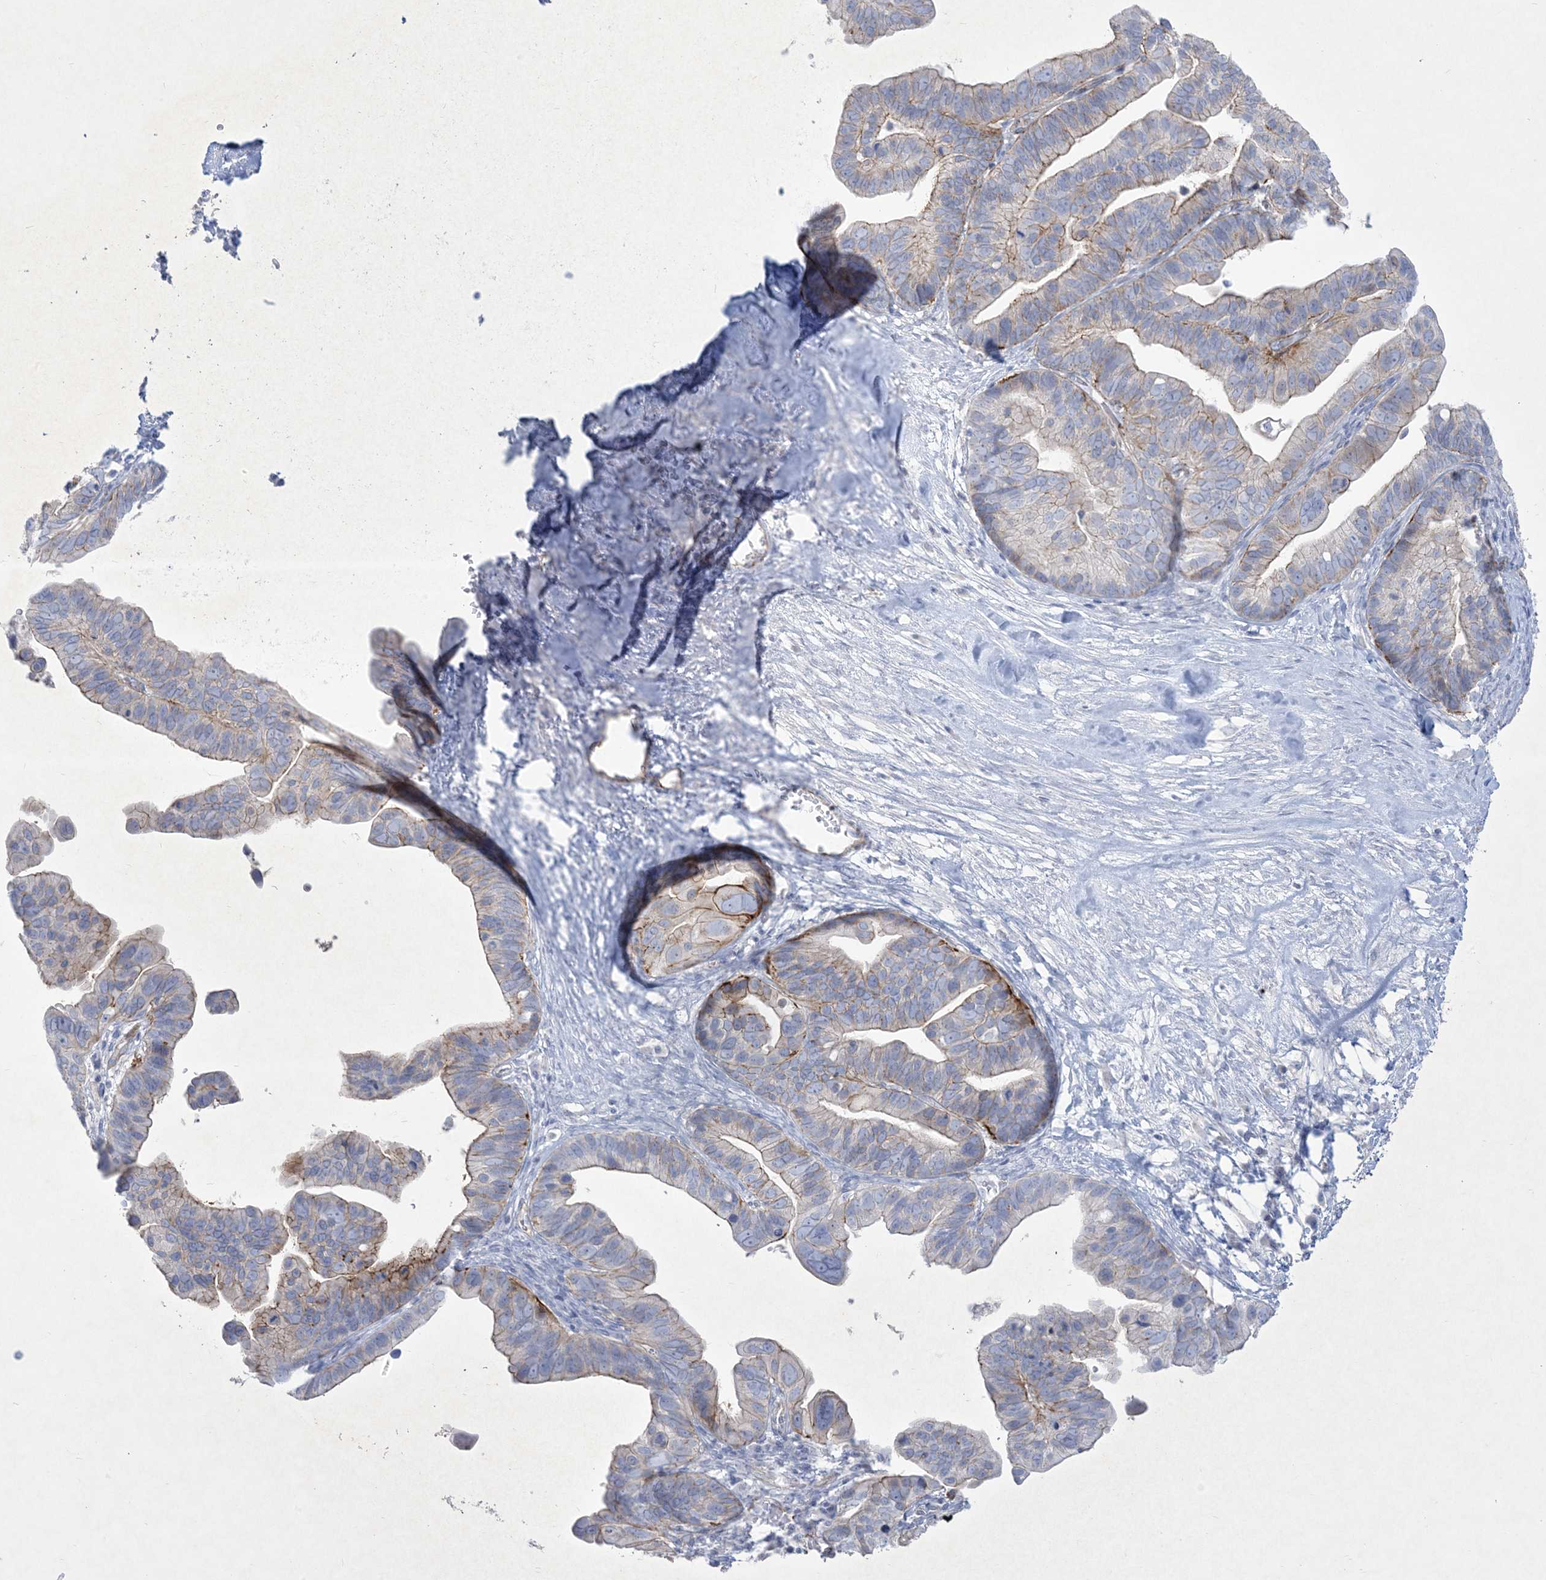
{"staining": {"intensity": "weak", "quantity": "25%-75%", "location": "cytoplasmic/membranous"}, "tissue": "ovarian cancer", "cell_type": "Tumor cells", "image_type": "cancer", "snomed": [{"axis": "morphology", "description": "Cystadenocarcinoma, serous, NOS"}, {"axis": "topography", "description": "Ovary"}], "caption": "Immunohistochemical staining of ovarian cancer (serous cystadenocarcinoma) reveals low levels of weak cytoplasmic/membranous staining in about 25%-75% of tumor cells.", "gene": "B3GNT7", "patient": {"sex": "female", "age": 56}}